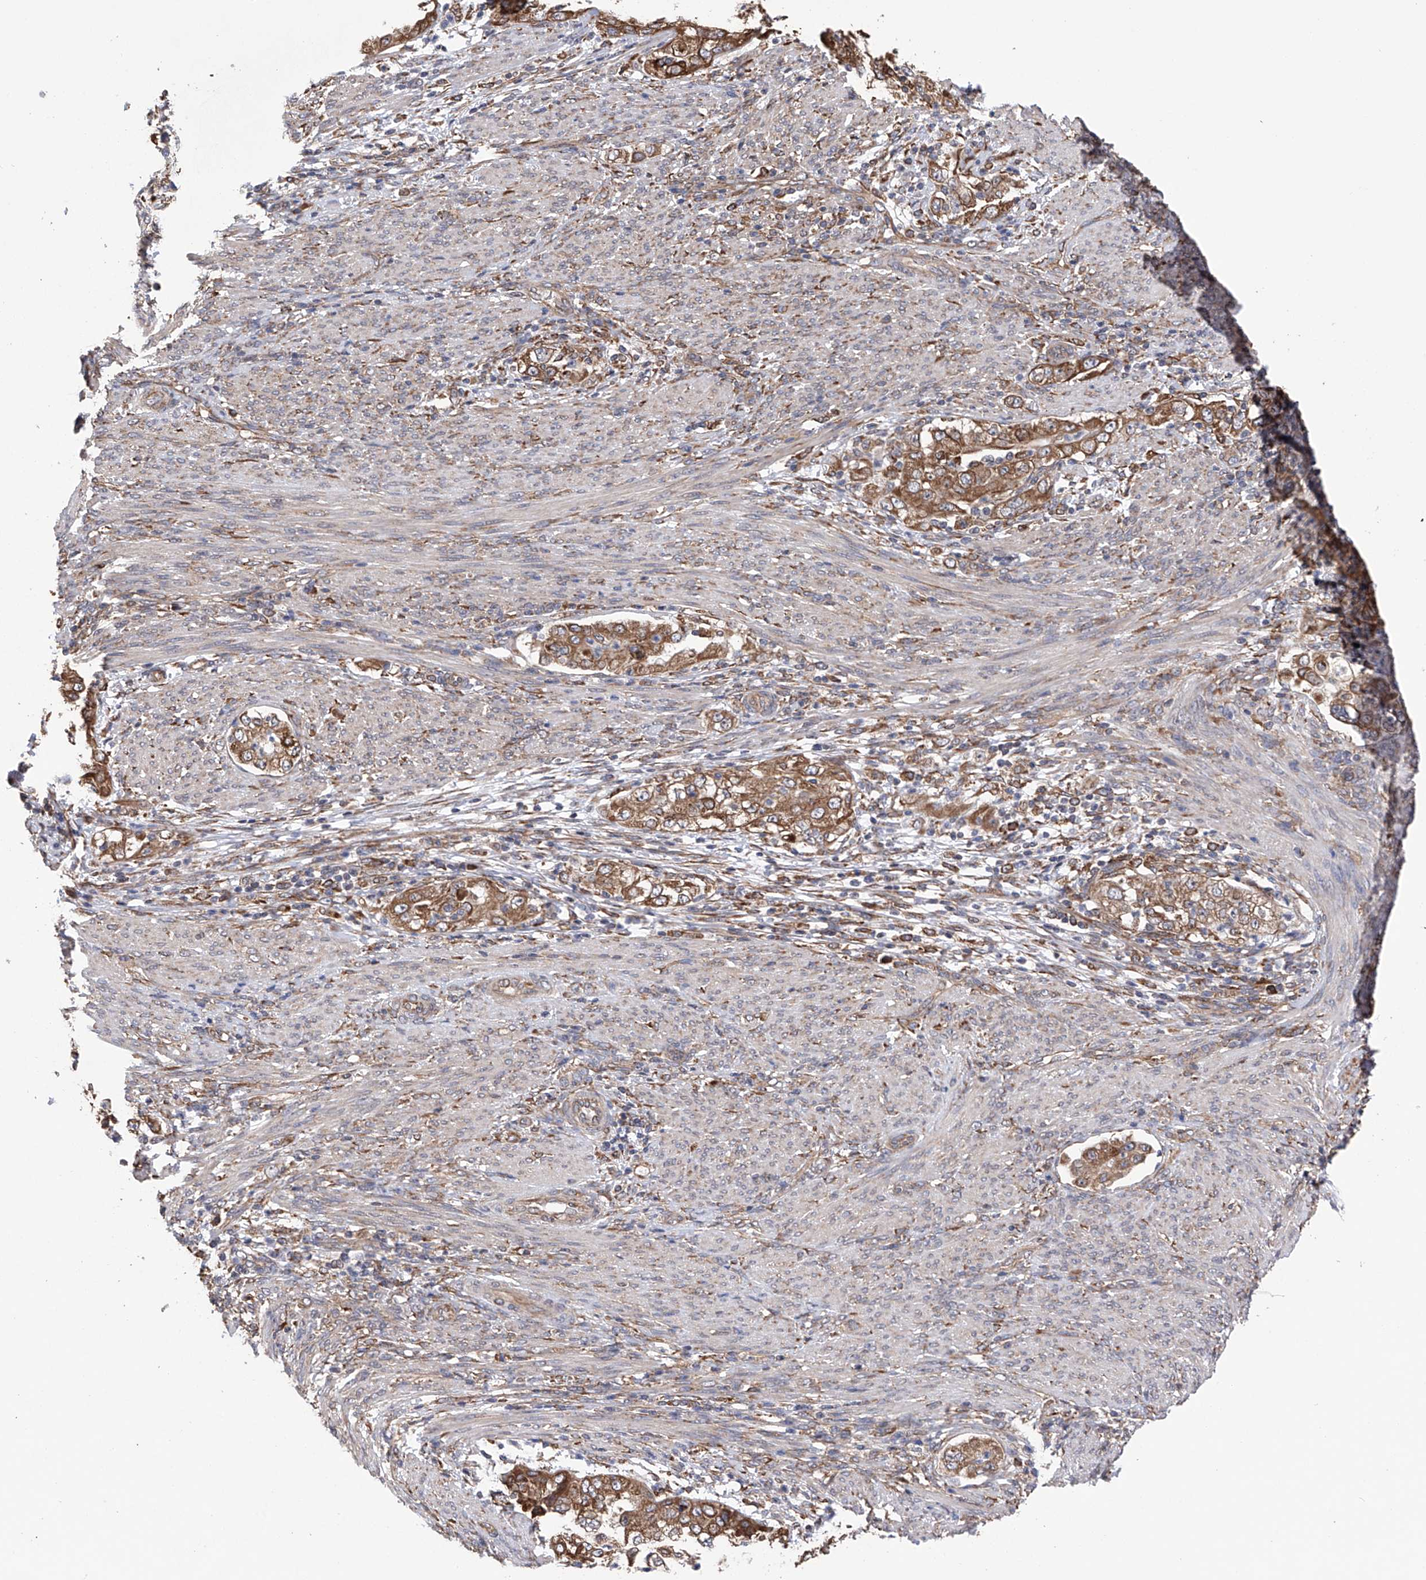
{"staining": {"intensity": "moderate", "quantity": ">75%", "location": "cytoplasmic/membranous"}, "tissue": "endometrial cancer", "cell_type": "Tumor cells", "image_type": "cancer", "snomed": [{"axis": "morphology", "description": "Adenocarcinoma, NOS"}, {"axis": "topography", "description": "Endometrium"}], "caption": "Endometrial cancer (adenocarcinoma) stained with DAB immunohistochemistry (IHC) exhibits medium levels of moderate cytoplasmic/membranous staining in approximately >75% of tumor cells.", "gene": "DNAH8", "patient": {"sex": "female", "age": 85}}